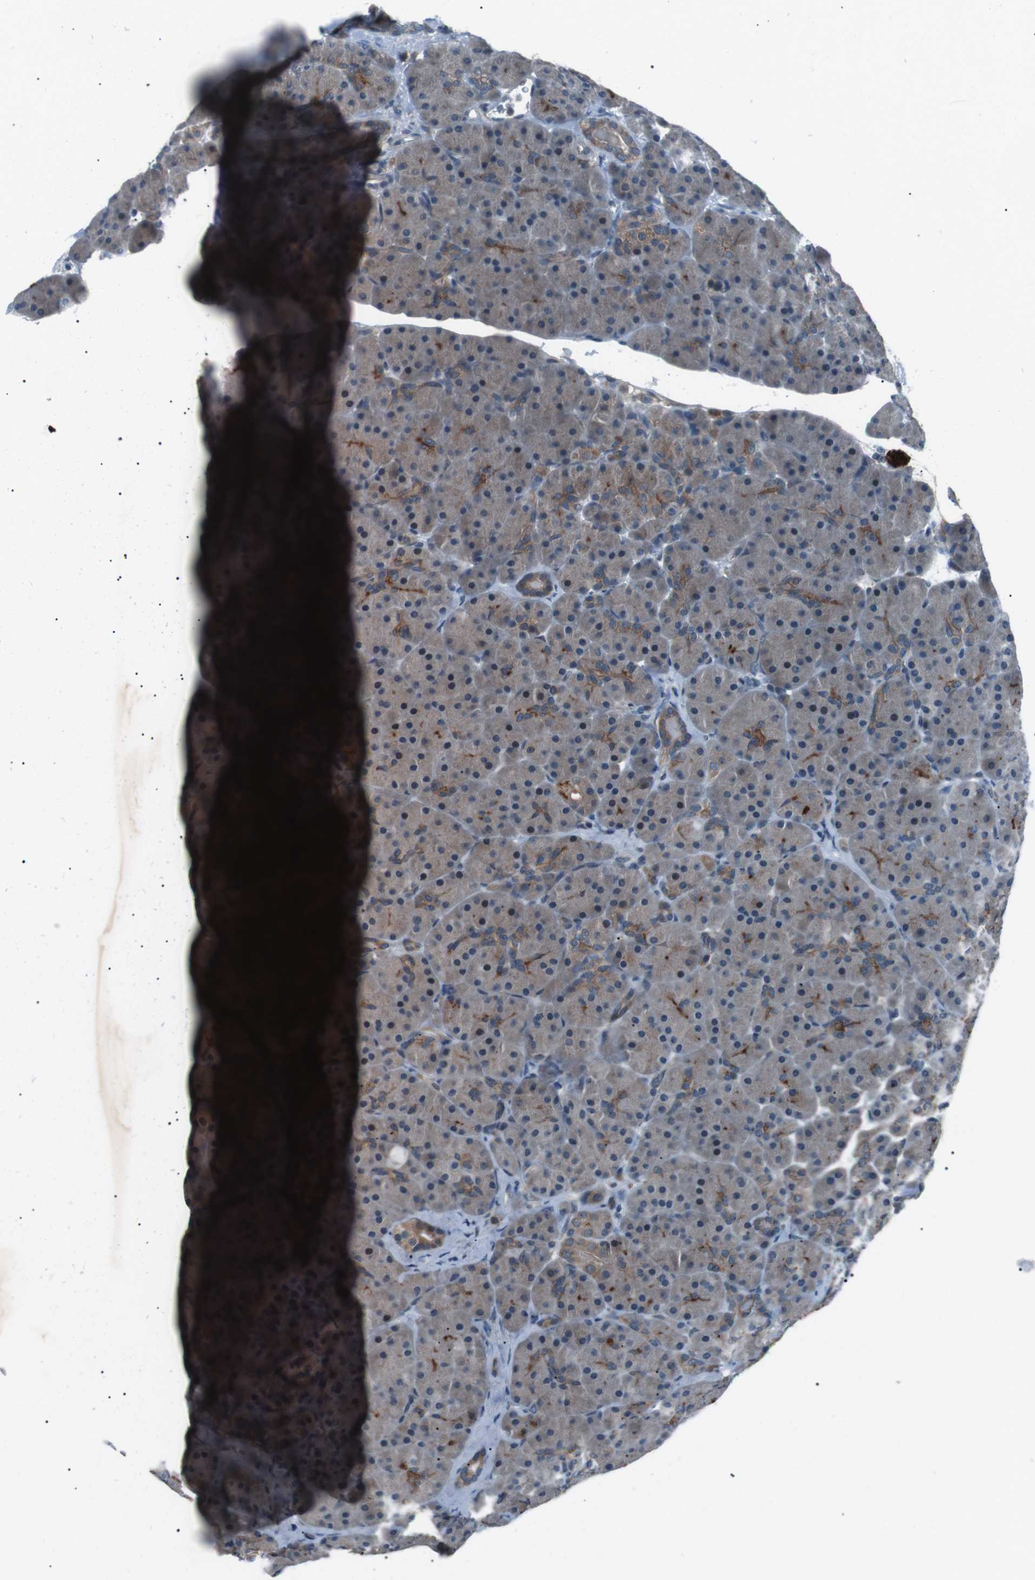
{"staining": {"intensity": "weak", "quantity": ">75%", "location": "cytoplasmic/membranous"}, "tissue": "pancreas", "cell_type": "Exocrine glandular cells", "image_type": "normal", "snomed": [{"axis": "morphology", "description": "Normal tissue, NOS"}, {"axis": "topography", "description": "Pancreas"}], "caption": "A low amount of weak cytoplasmic/membranous expression is appreciated in about >75% of exocrine glandular cells in benign pancreas.", "gene": "LRIG2", "patient": {"sex": "male", "age": 66}}